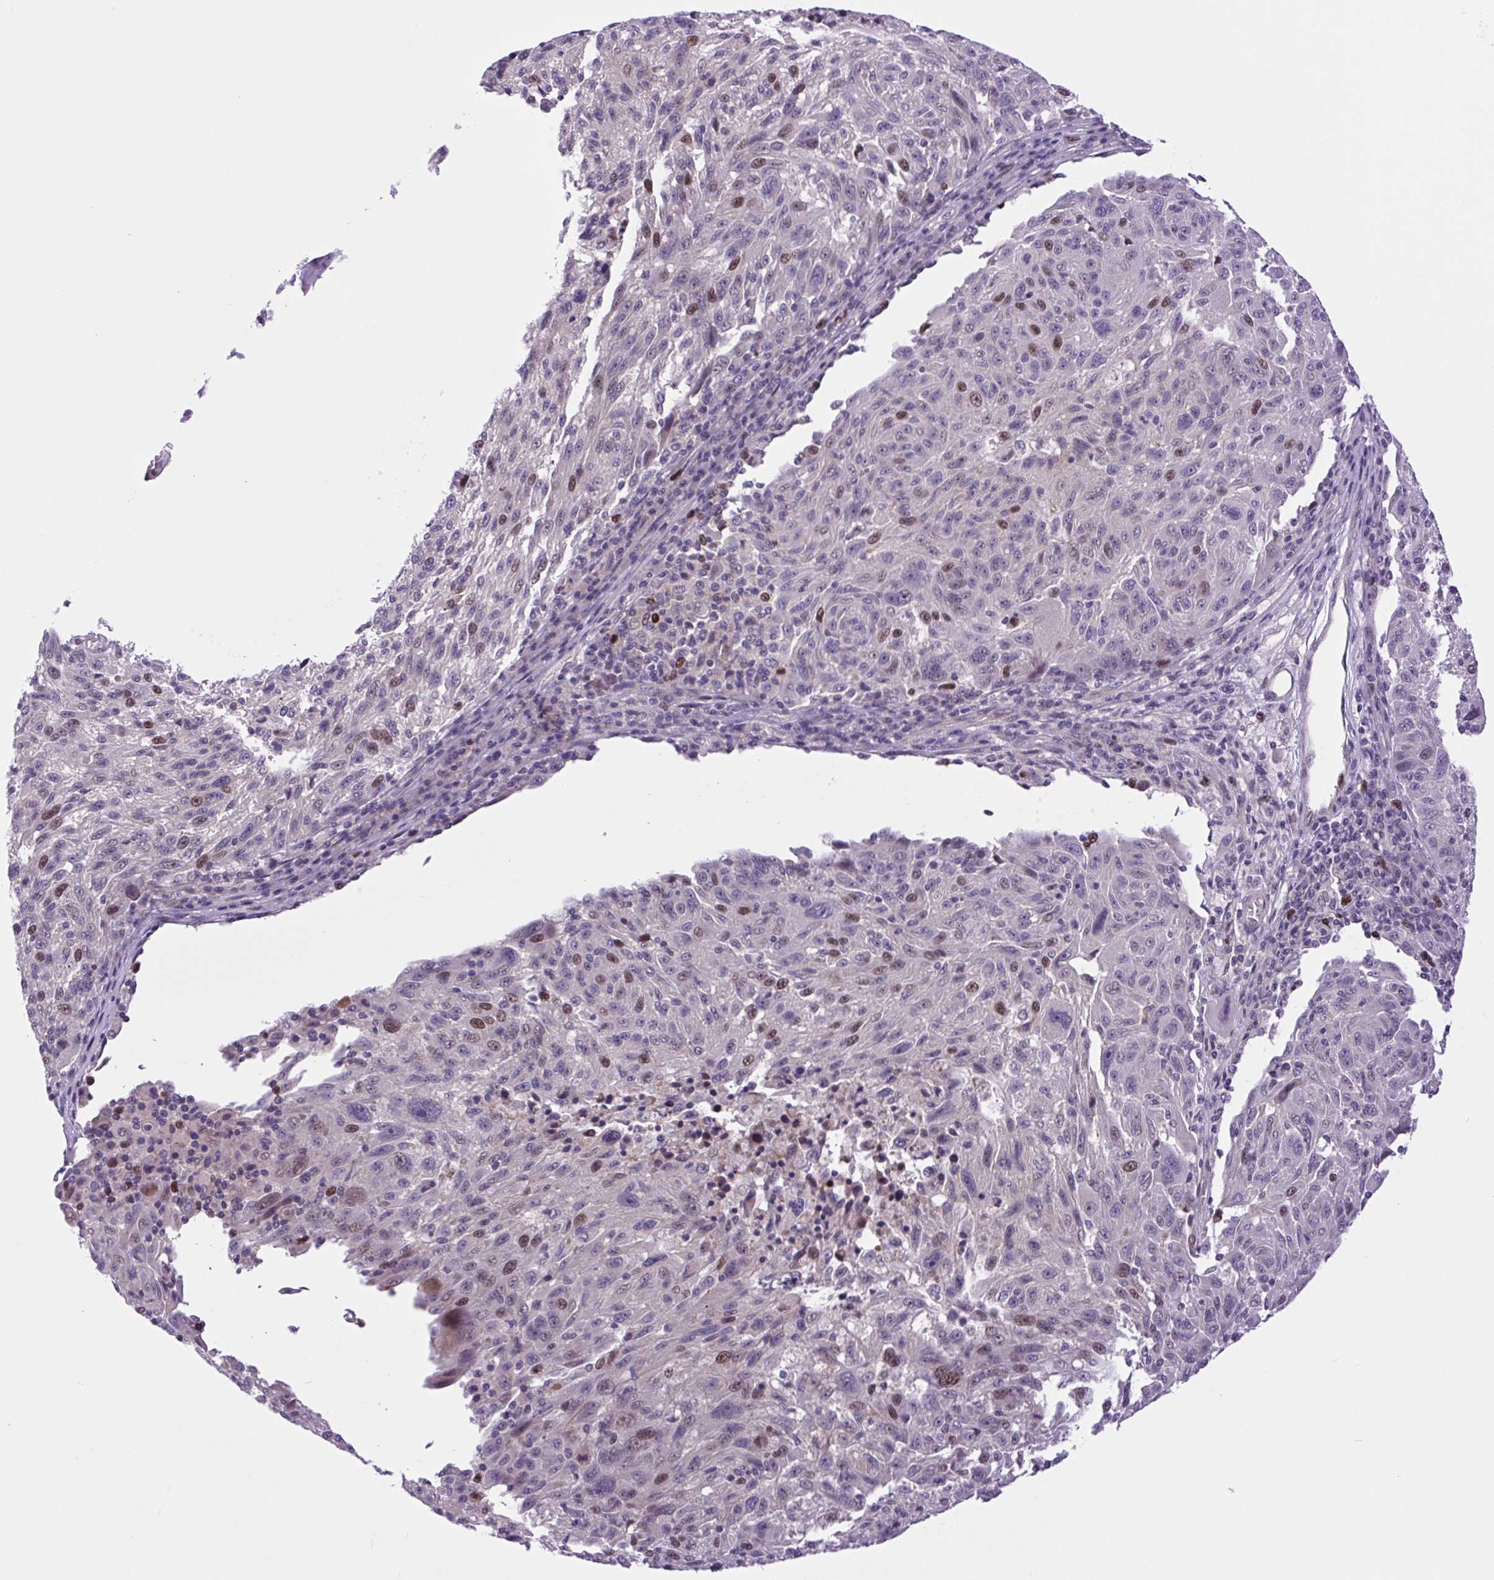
{"staining": {"intensity": "moderate", "quantity": "25%-75%", "location": "nuclear"}, "tissue": "melanoma", "cell_type": "Tumor cells", "image_type": "cancer", "snomed": [{"axis": "morphology", "description": "Malignant melanoma, NOS"}, {"axis": "topography", "description": "Skin"}], "caption": "There is medium levels of moderate nuclear positivity in tumor cells of melanoma, as demonstrated by immunohistochemical staining (brown color).", "gene": "KIFC1", "patient": {"sex": "male", "age": 53}}